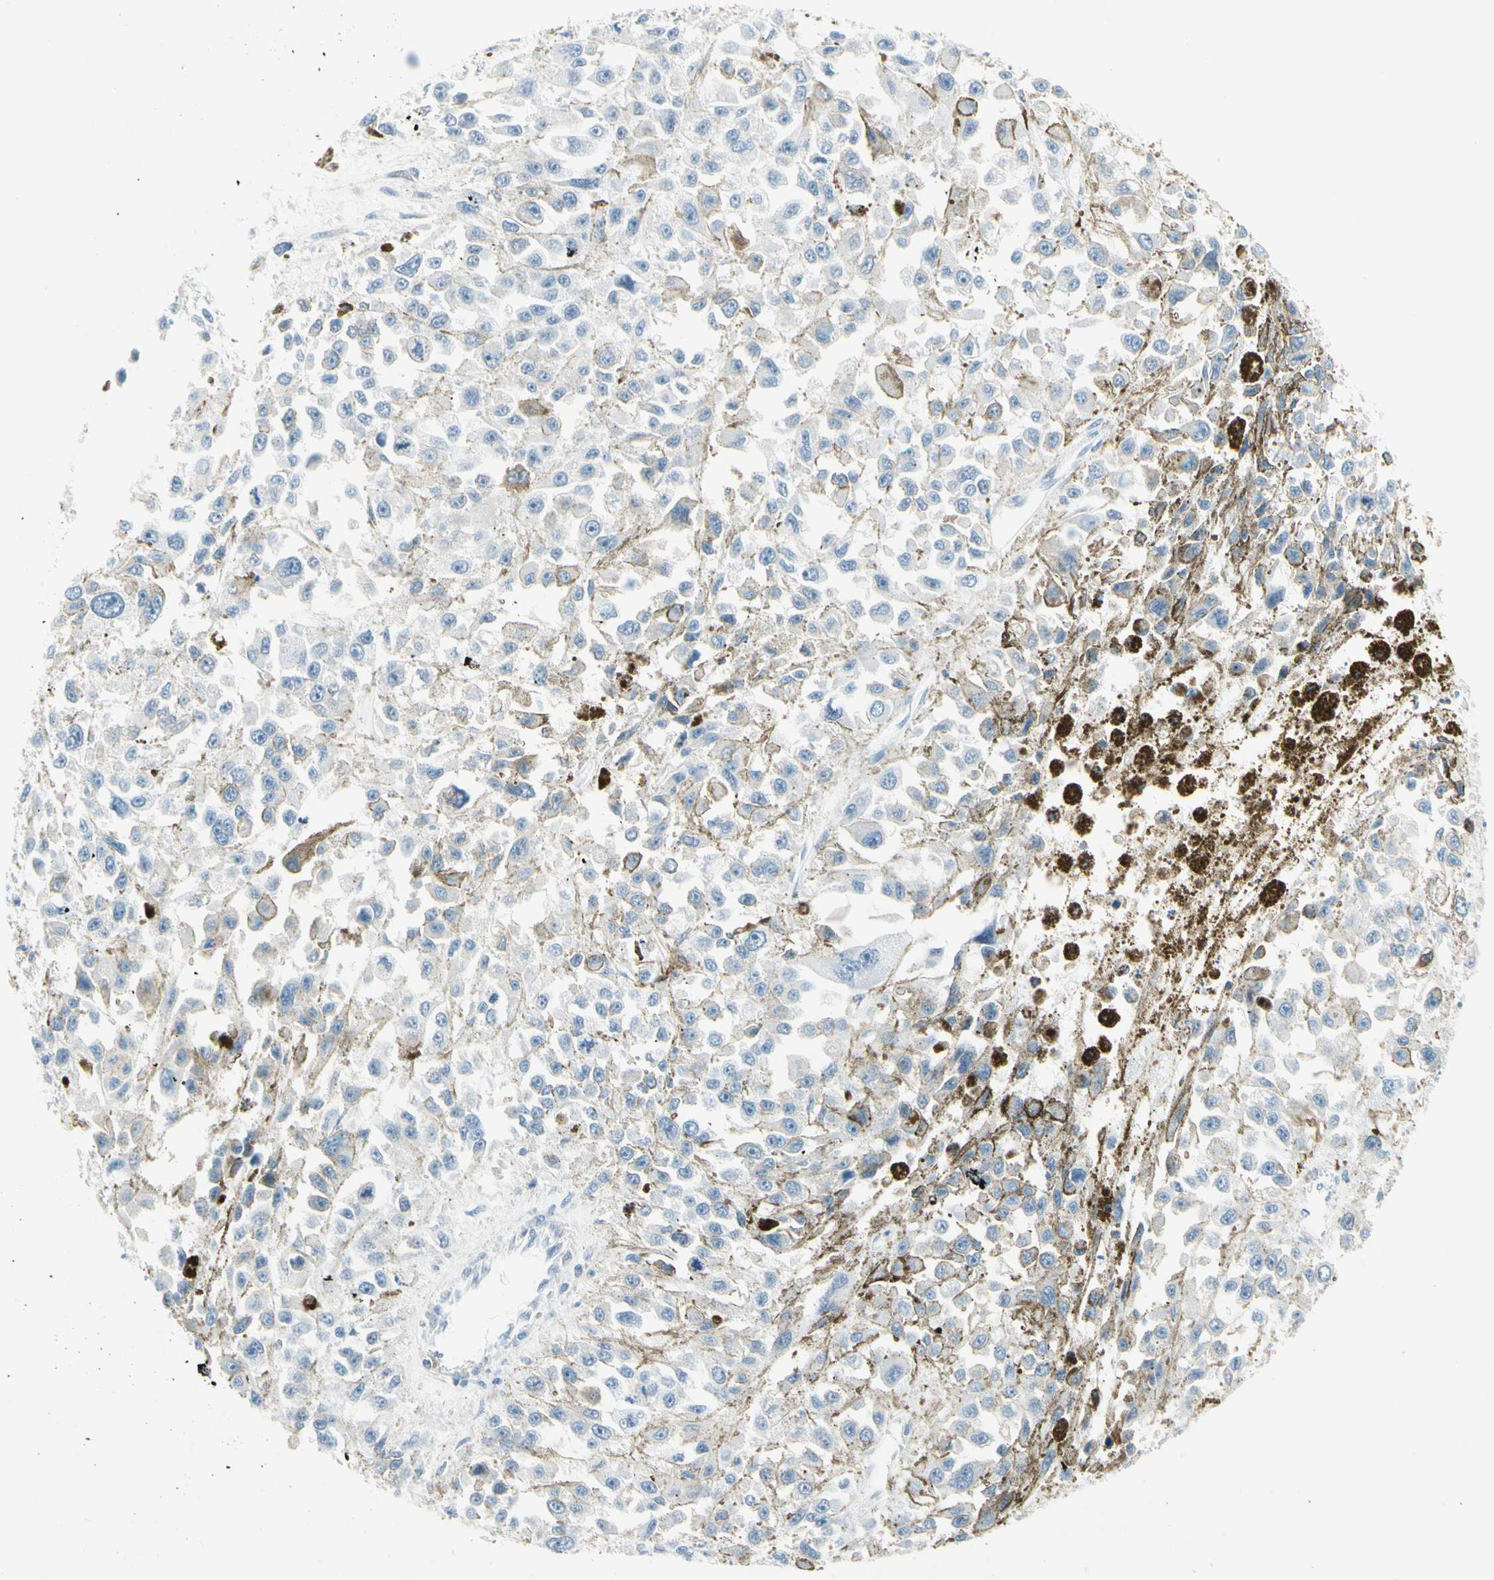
{"staining": {"intensity": "negative", "quantity": "none", "location": "none"}, "tissue": "melanoma", "cell_type": "Tumor cells", "image_type": "cancer", "snomed": [{"axis": "morphology", "description": "Malignant melanoma, Metastatic site"}, {"axis": "topography", "description": "Lymph node"}], "caption": "High power microscopy micrograph of an immunohistochemistry (IHC) histopathology image of melanoma, revealing no significant positivity in tumor cells. Nuclei are stained in blue.", "gene": "TRAF1", "patient": {"sex": "male", "age": 59}}